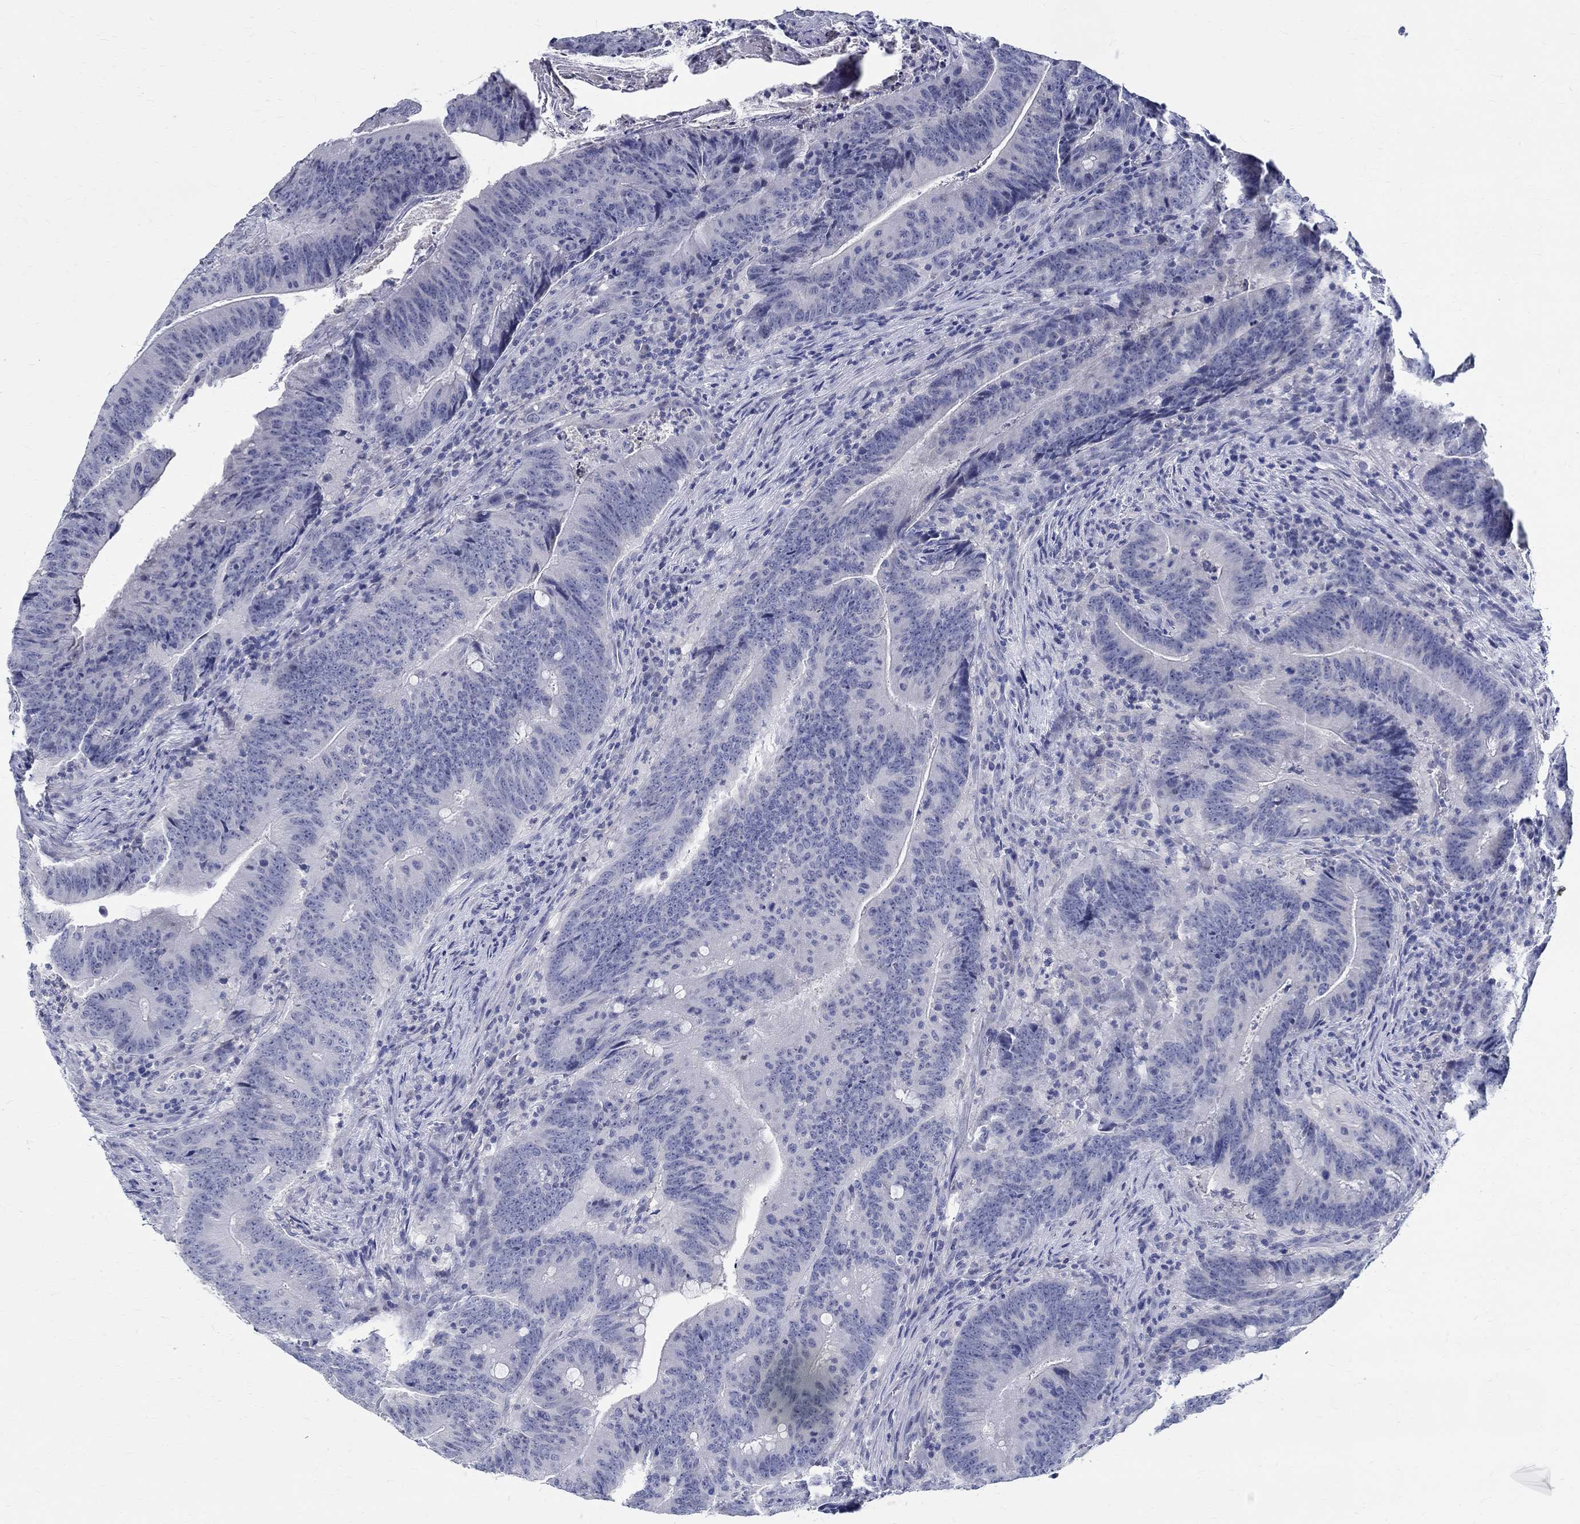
{"staining": {"intensity": "negative", "quantity": "none", "location": "none"}, "tissue": "colorectal cancer", "cell_type": "Tumor cells", "image_type": "cancer", "snomed": [{"axis": "morphology", "description": "Adenocarcinoma, NOS"}, {"axis": "topography", "description": "Colon"}], "caption": "This is an immunohistochemistry micrograph of human adenocarcinoma (colorectal). There is no expression in tumor cells.", "gene": "CETN1", "patient": {"sex": "female", "age": 87}}